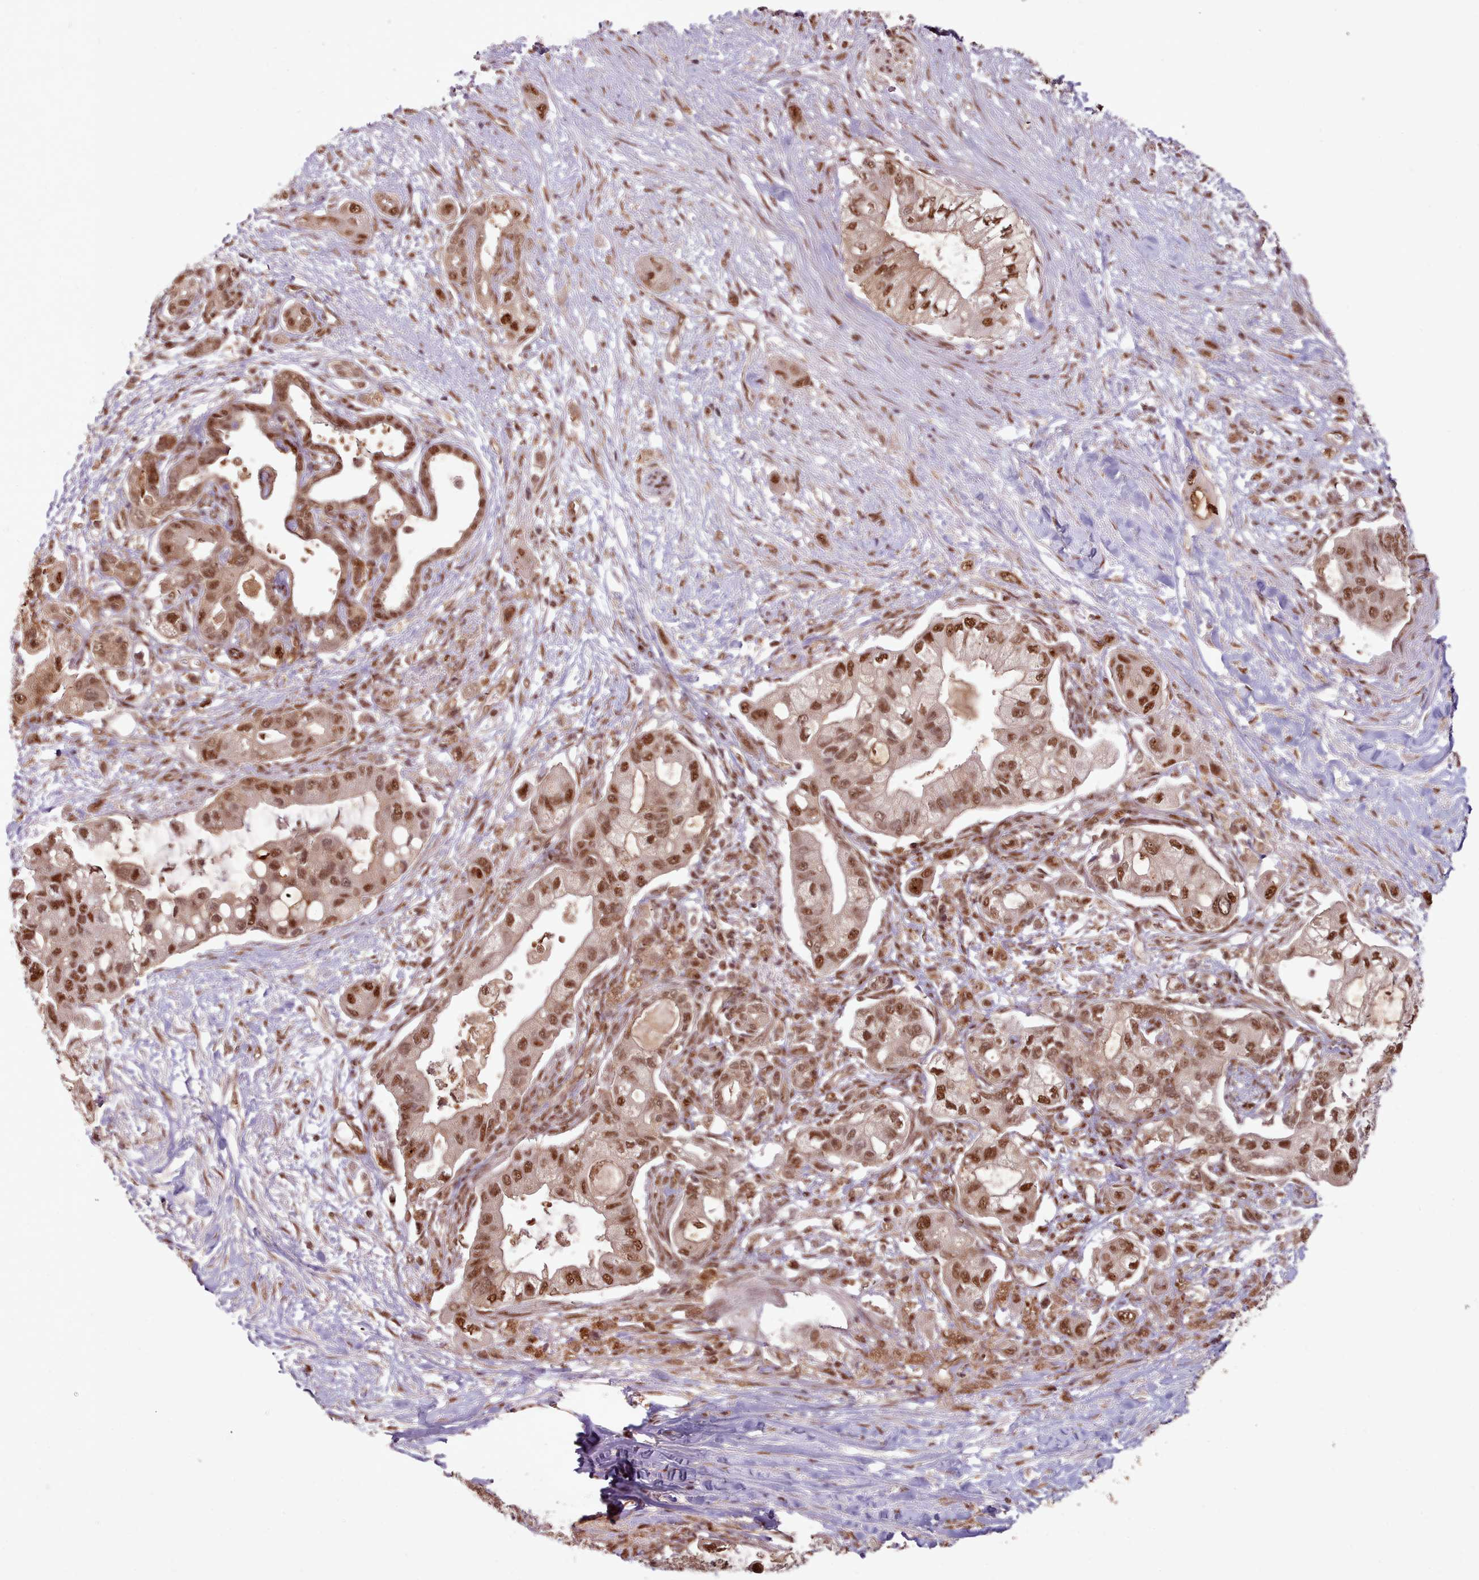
{"staining": {"intensity": "moderate", "quantity": ">75%", "location": "nuclear"}, "tissue": "pancreatic cancer", "cell_type": "Tumor cells", "image_type": "cancer", "snomed": [{"axis": "morphology", "description": "Adenocarcinoma, NOS"}, {"axis": "topography", "description": "Pancreas"}], "caption": "Tumor cells exhibit medium levels of moderate nuclear staining in about >75% of cells in human adenocarcinoma (pancreatic).", "gene": "RPS27A", "patient": {"sex": "male", "age": 57}}